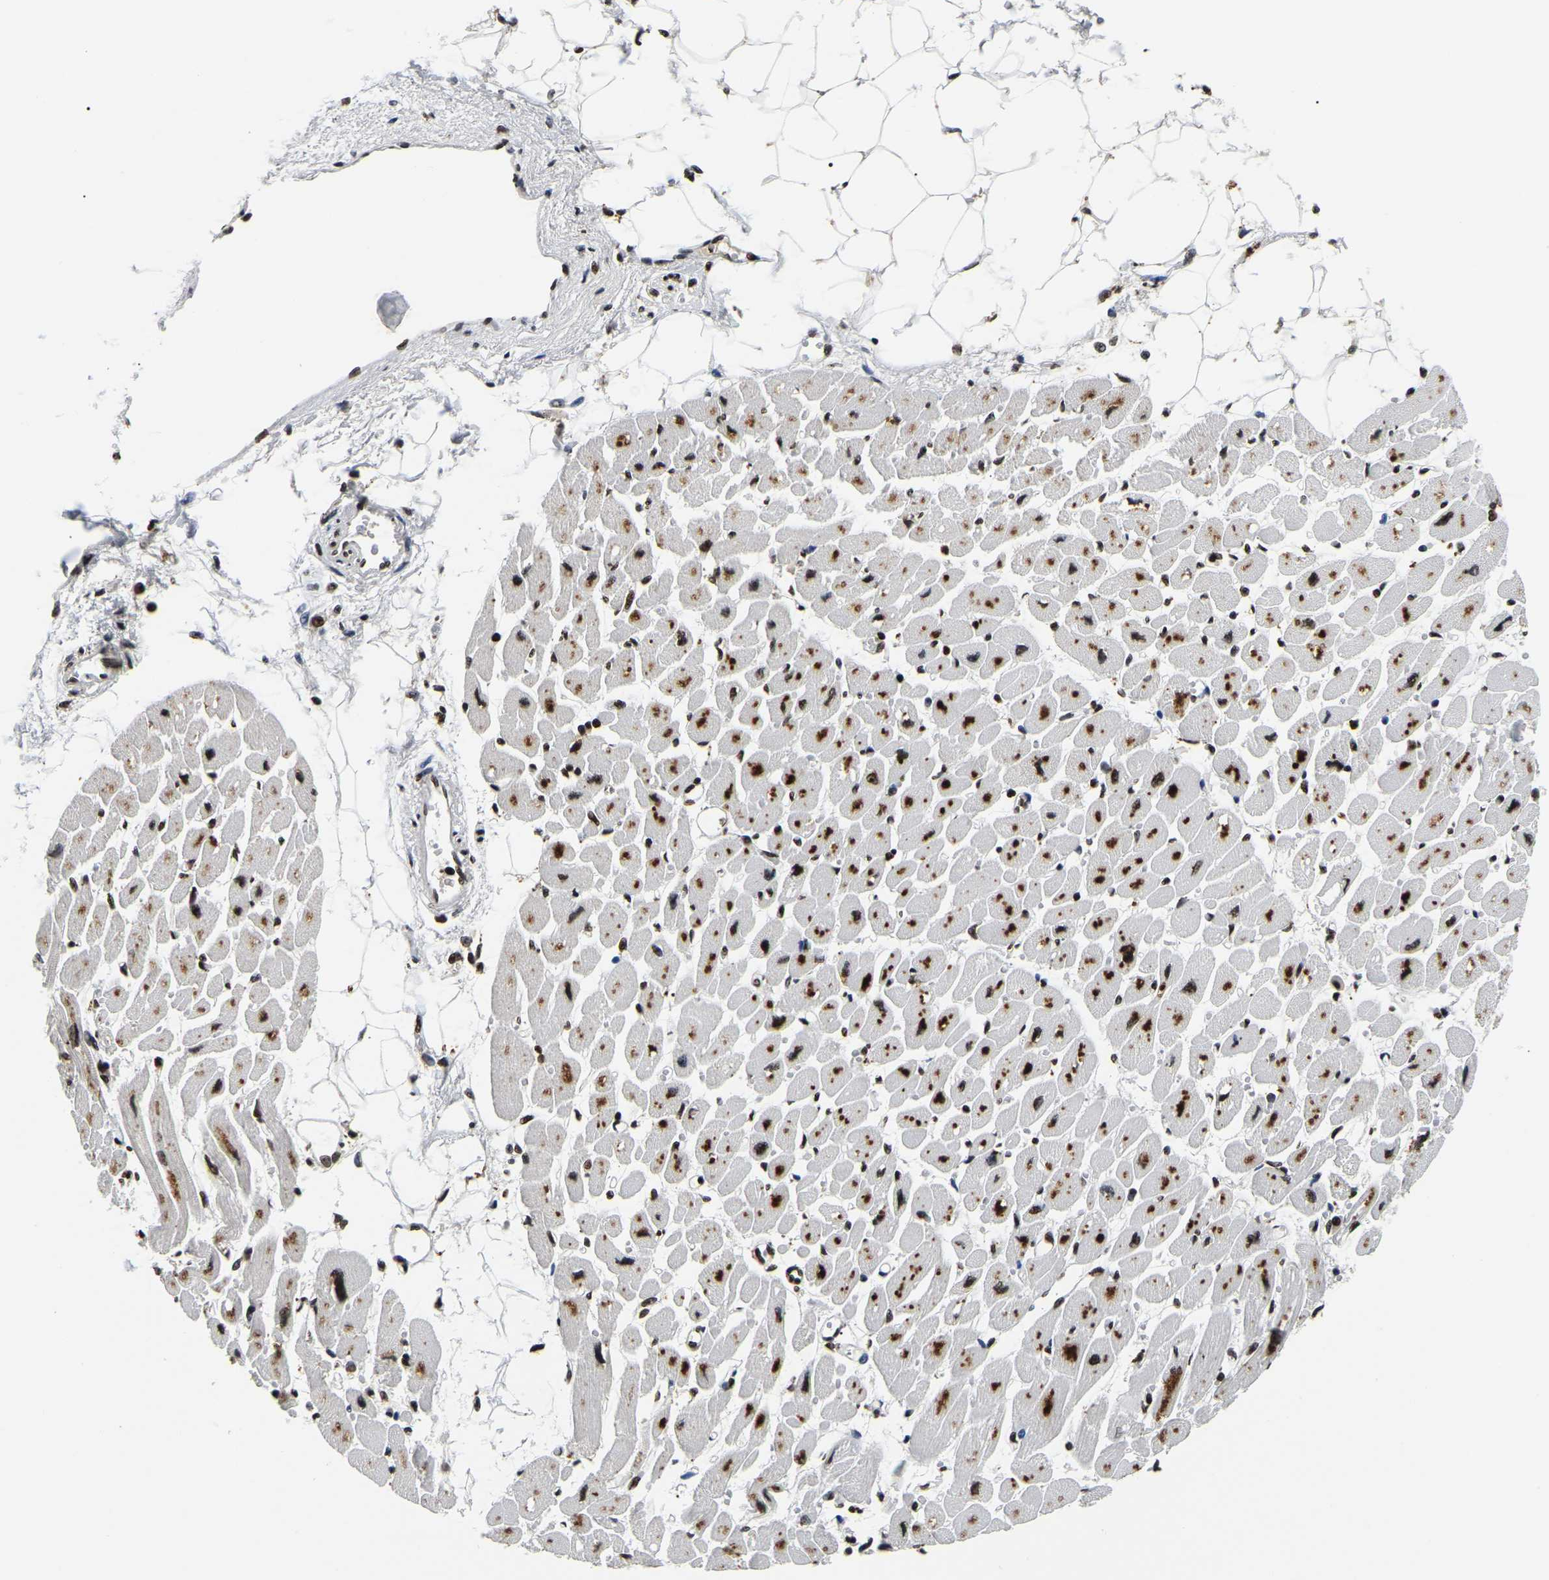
{"staining": {"intensity": "strong", "quantity": ">75%", "location": "nuclear"}, "tissue": "heart muscle", "cell_type": "Cardiomyocytes", "image_type": "normal", "snomed": [{"axis": "morphology", "description": "Normal tissue, NOS"}, {"axis": "topography", "description": "Heart"}], "caption": "Immunohistochemical staining of benign heart muscle displays high levels of strong nuclear expression in about >75% of cardiomyocytes. (IHC, brightfield microscopy, high magnification).", "gene": "LRRC61", "patient": {"sex": "female", "age": 54}}